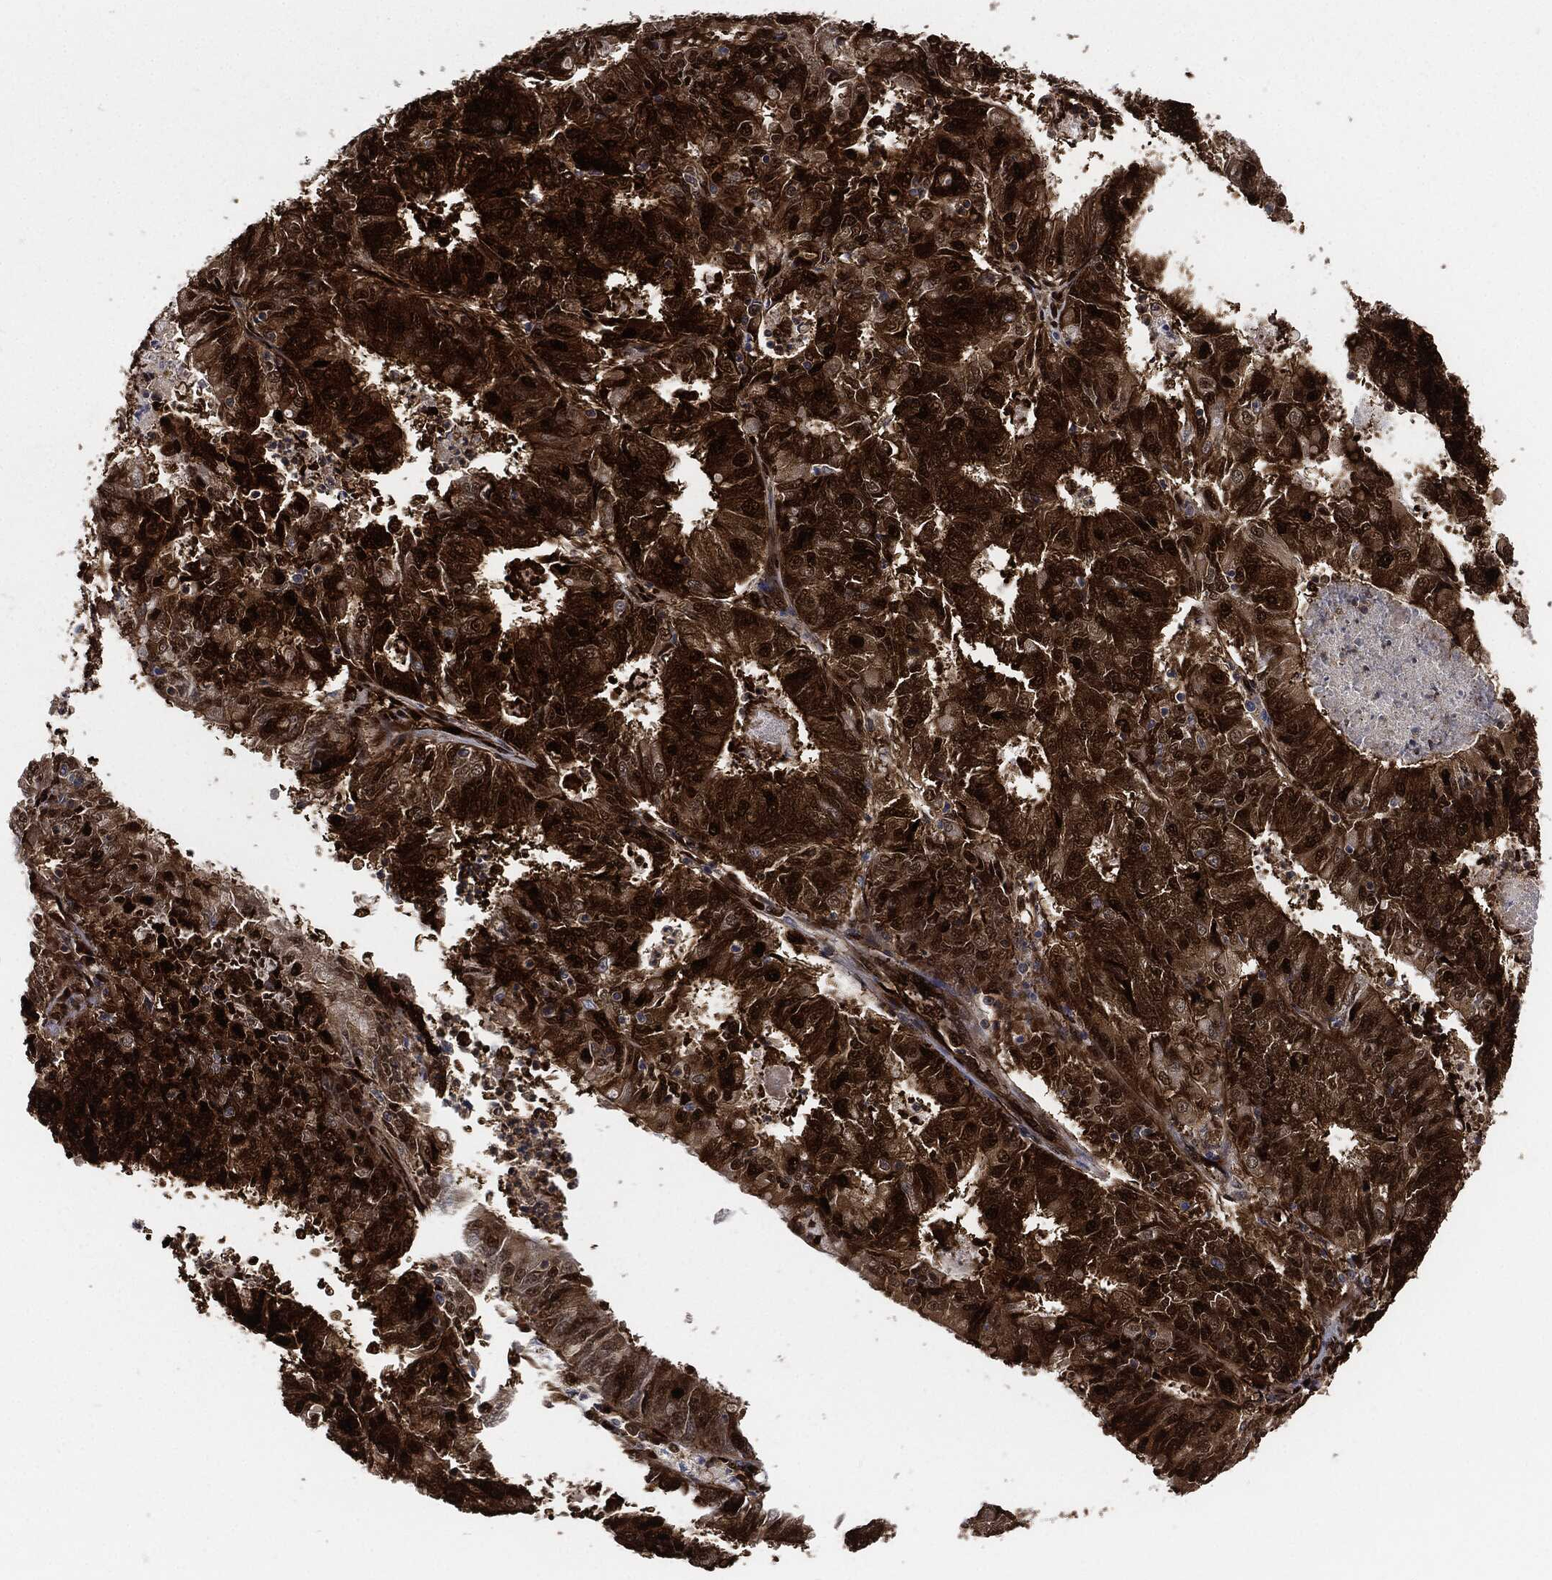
{"staining": {"intensity": "strong", "quantity": "25%-75%", "location": "cytoplasmic/membranous,nuclear"}, "tissue": "endometrial cancer", "cell_type": "Tumor cells", "image_type": "cancer", "snomed": [{"axis": "morphology", "description": "Adenocarcinoma, NOS"}, {"axis": "topography", "description": "Endometrium"}], "caption": "The micrograph reveals a brown stain indicating the presence of a protein in the cytoplasmic/membranous and nuclear of tumor cells in endometrial cancer (adenocarcinoma). The staining is performed using DAB brown chromogen to label protein expression. The nuclei are counter-stained blue using hematoxylin.", "gene": "DCTN1", "patient": {"sex": "female", "age": 57}}